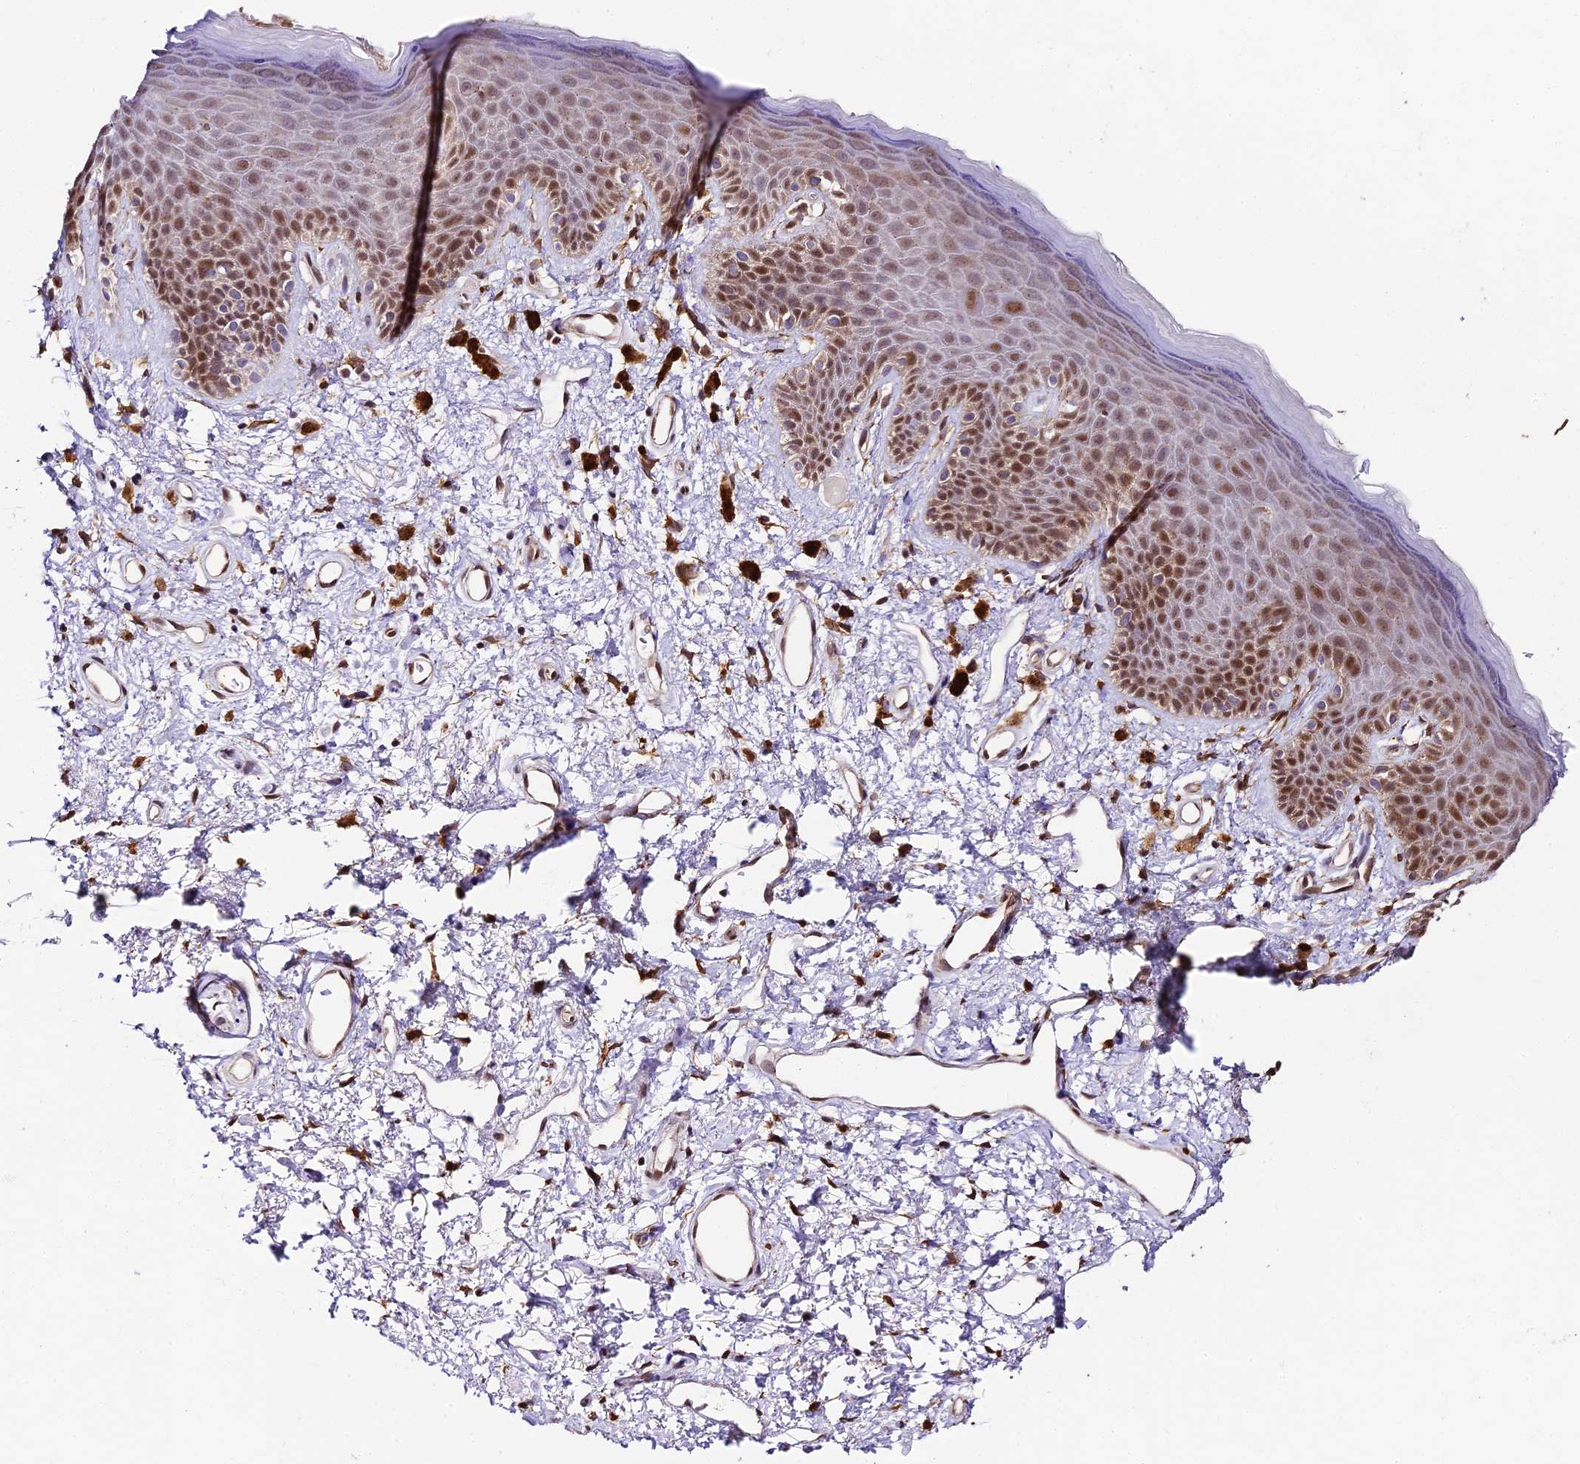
{"staining": {"intensity": "strong", "quantity": "25%-75%", "location": "nuclear"}, "tissue": "skin", "cell_type": "Epidermal cells", "image_type": "normal", "snomed": [{"axis": "morphology", "description": "Normal tissue, NOS"}, {"axis": "topography", "description": "Anal"}], "caption": "Protein staining of unremarkable skin reveals strong nuclear positivity in about 25%-75% of epidermal cells.", "gene": "TRIM22", "patient": {"sex": "female", "age": 46}}